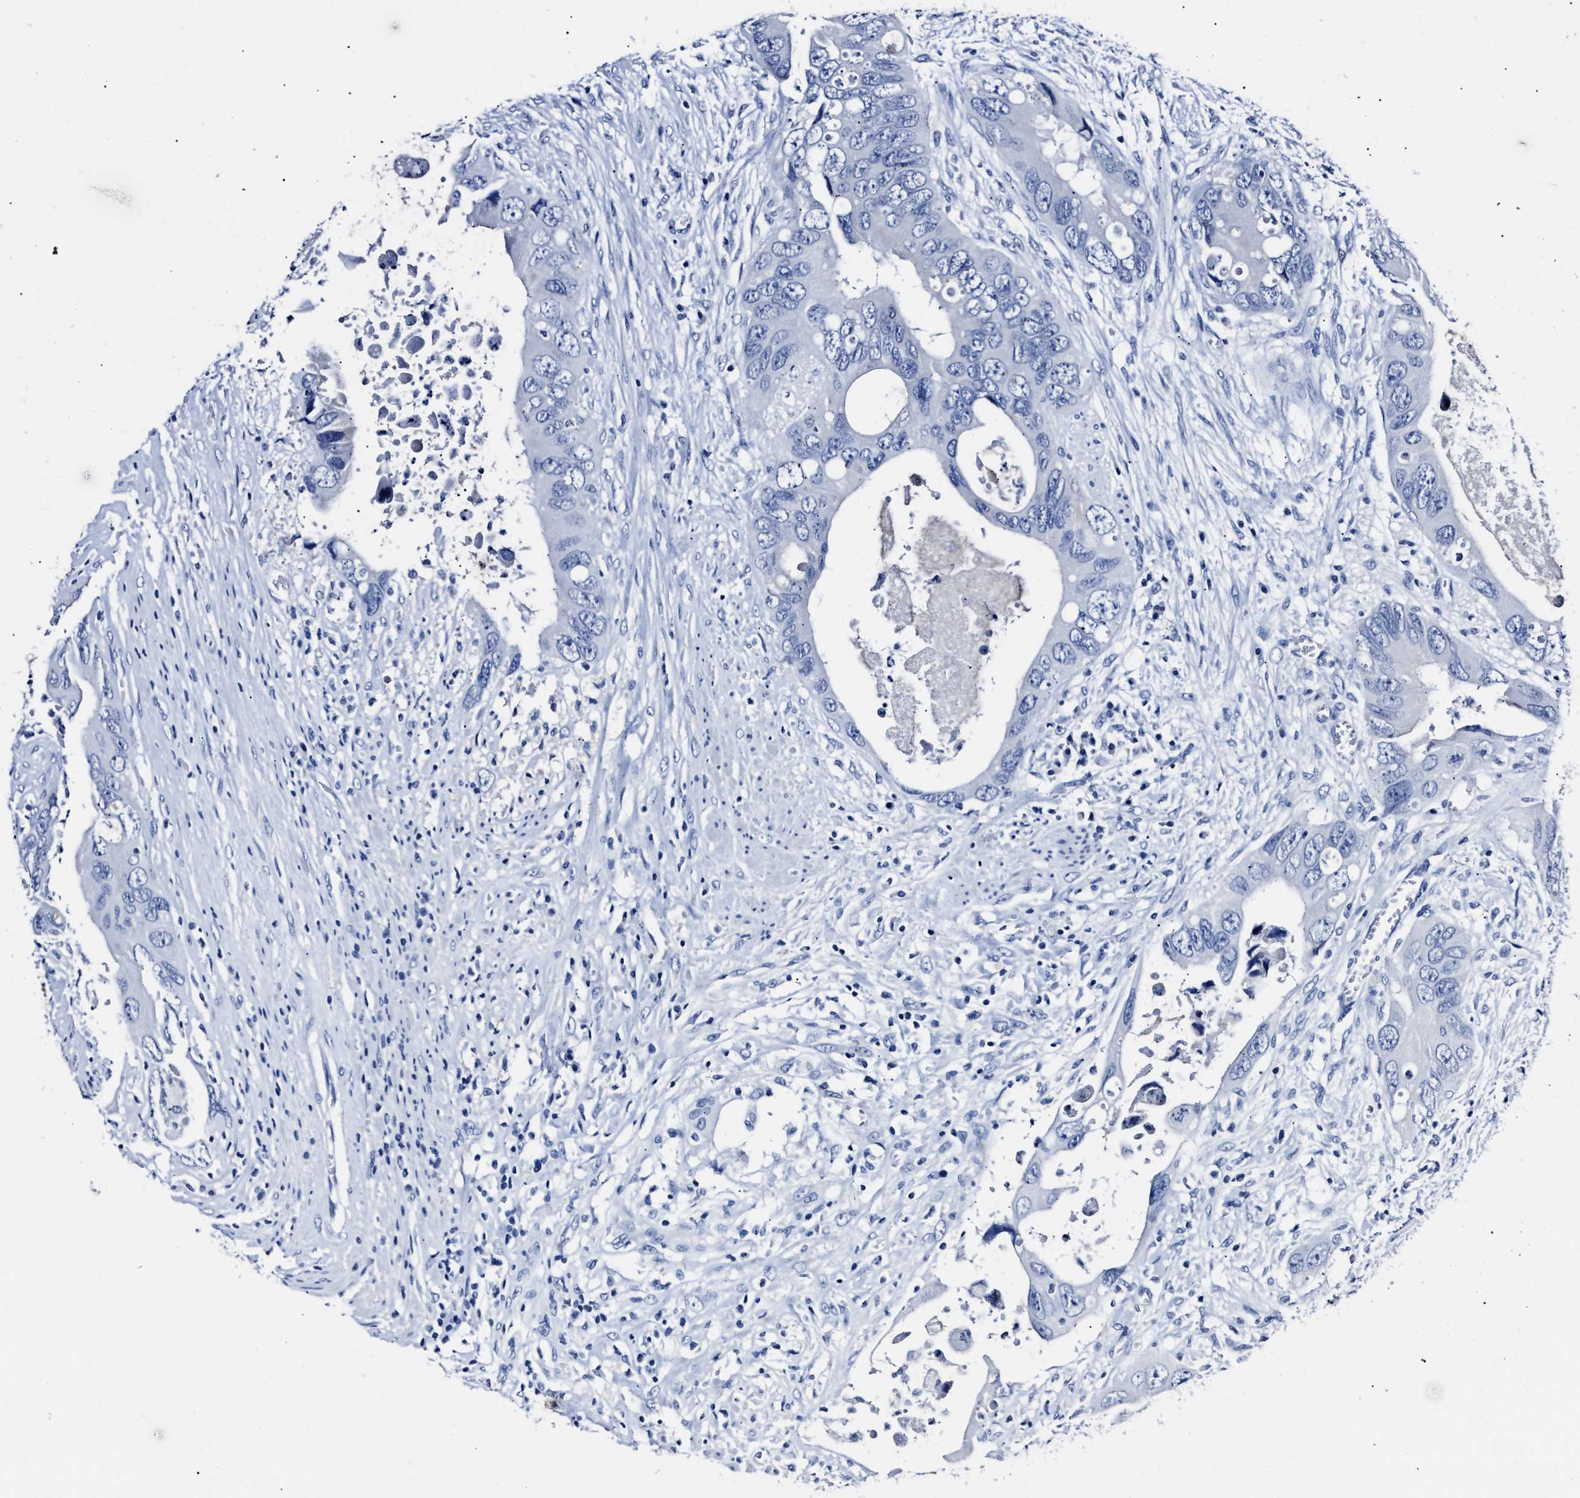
{"staining": {"intensity": "negative", "quantity": "none", "location": "none"}, "tissue": "colorectal cancer", "cell_type": "Tumor cells", "image_type": "cancer", "snomed": [{"axis": "morphology", "description": "Adenocarcinoma, NOS"}, {"axis": "topography", "description": "Rectum"}], "caption": "Tumor cells show no significant staining in colorectal cancer (adenocarcinoma).", "gene": "ALPG", "patient": {"sex": "male", "age": 70}}